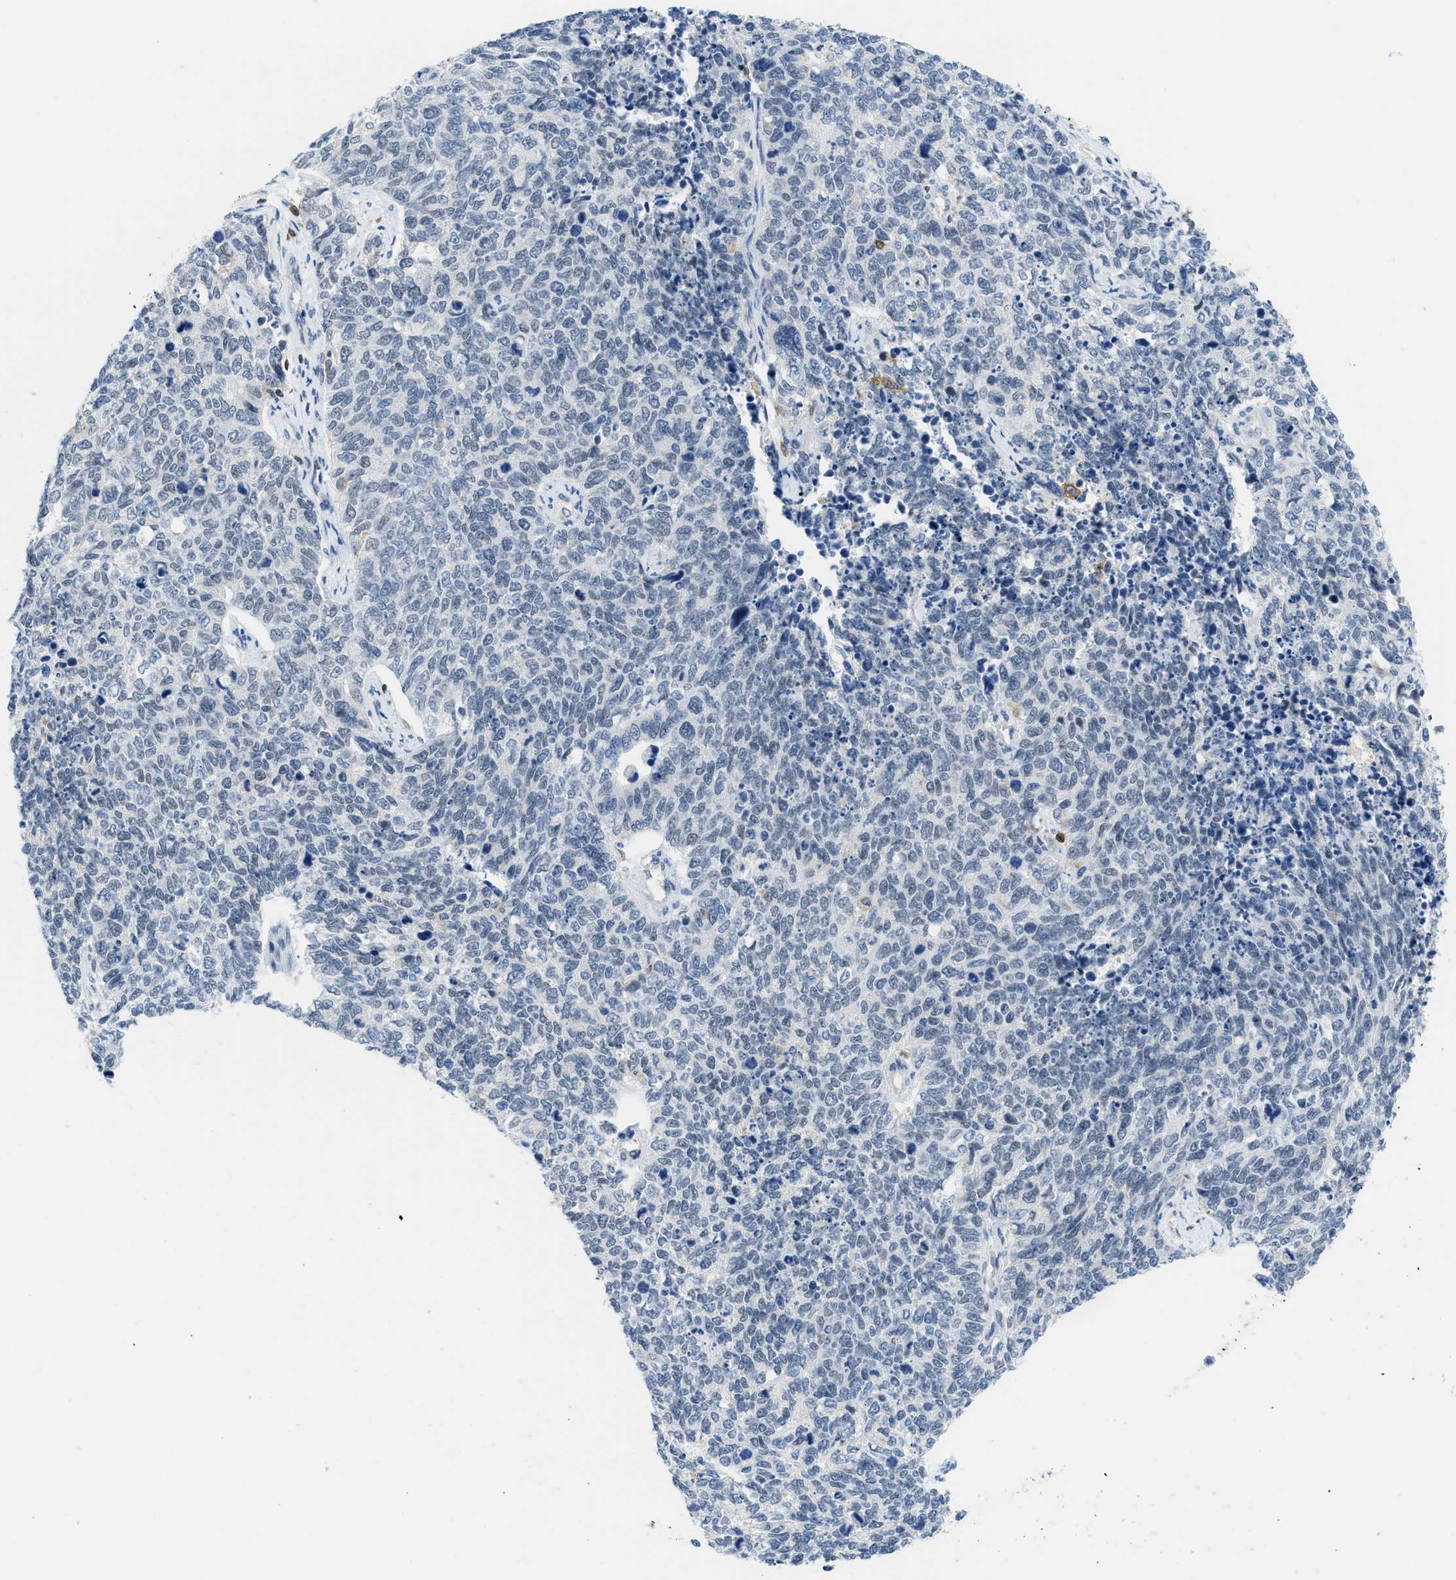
{"staining": {"intensity": "negative", "quantity": "none", "location": "none"}, "tissue": "cervical cancer", "cell_type": "Tumor cells", "image_type": "cancer", "snomed": [{"axis": "morphology", "description": "Squamous cell carcinoma, NOS"}, {"axis": "topography", "description": "Cervix"}], "caption": "Cervical cancer stained for a protein using IHC exhibits no positivity tumor cells.", "gene": "FAM151A", "patient": {"sex": "female", "age": 63}}